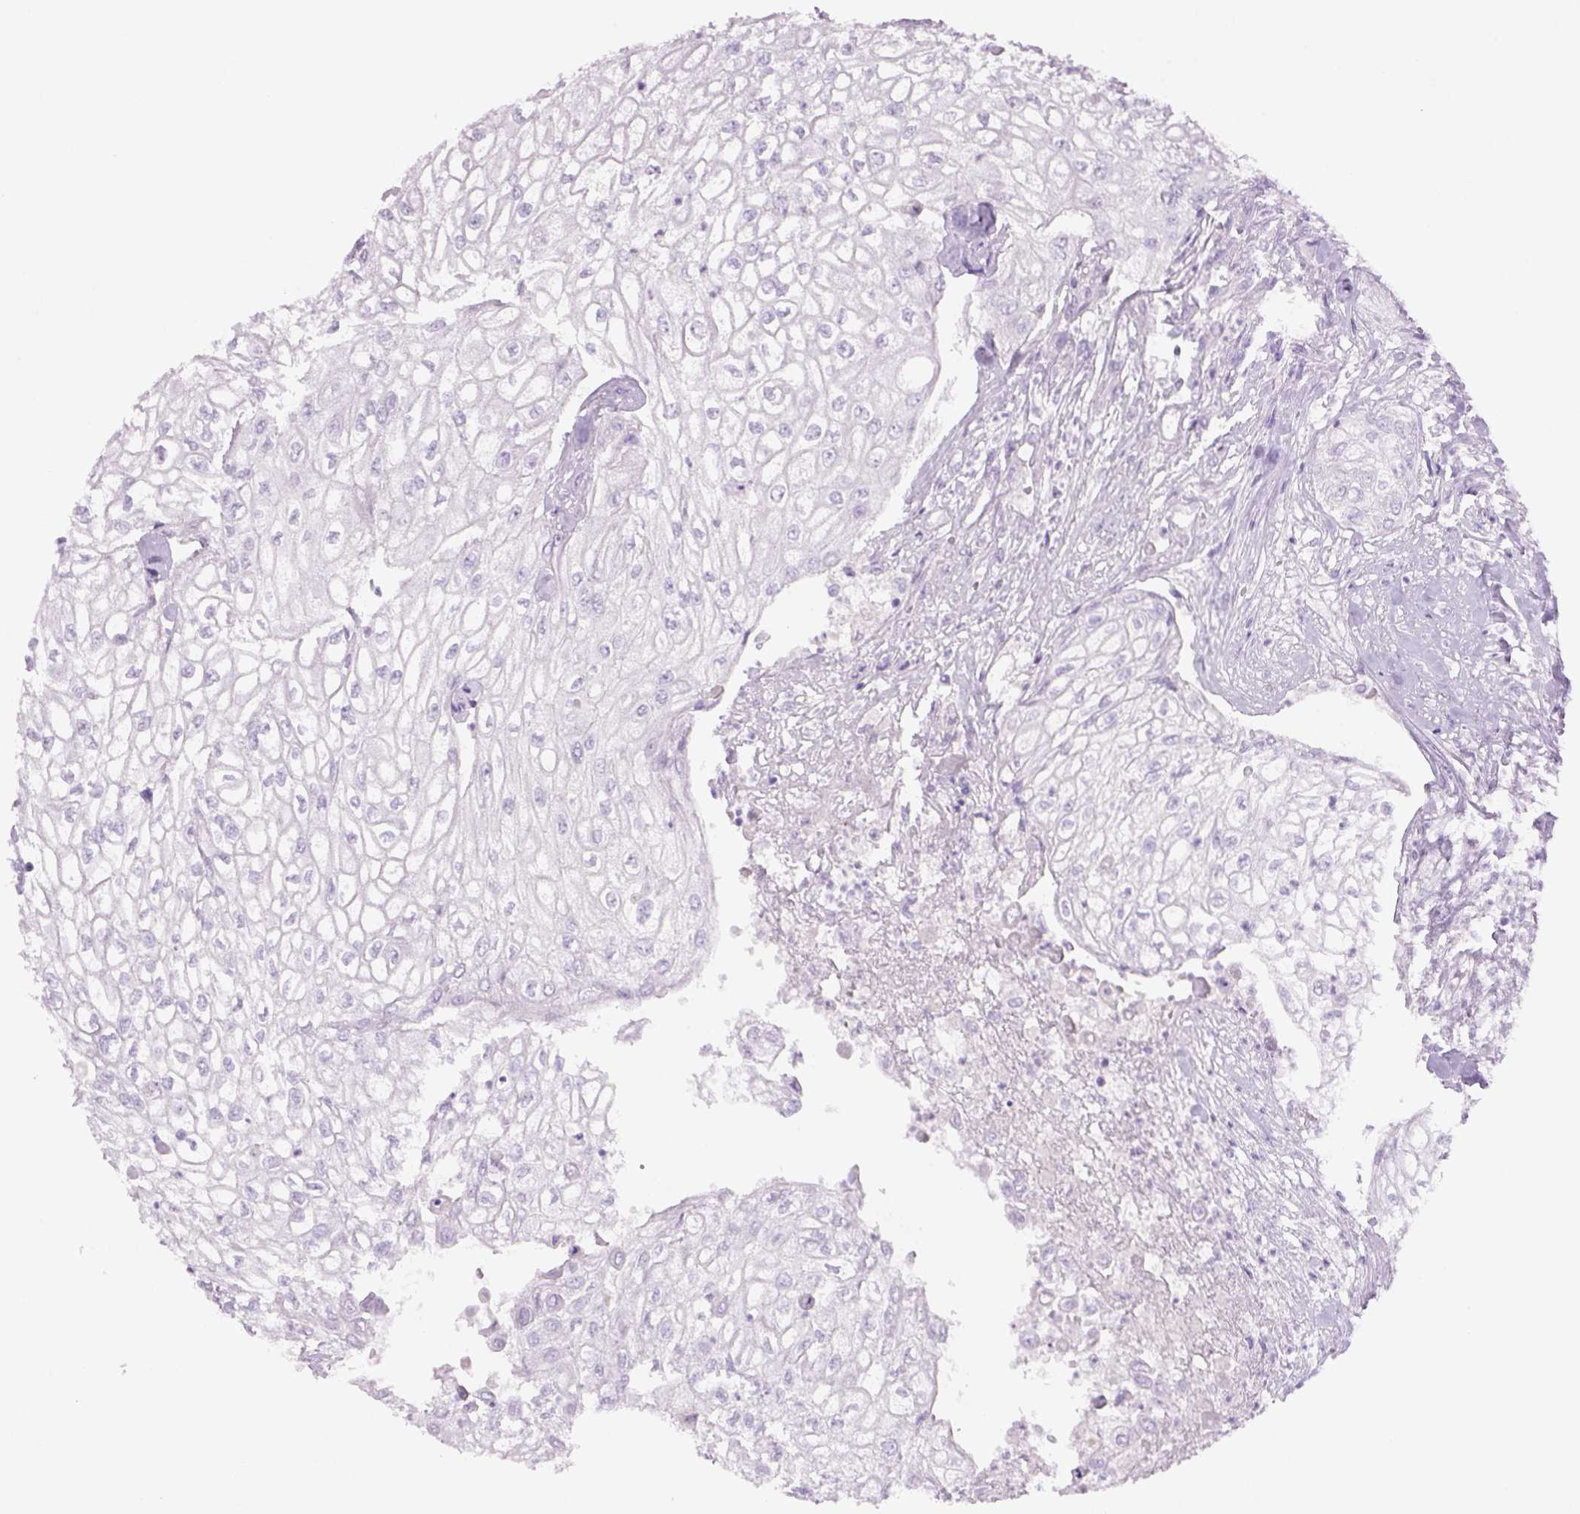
{"staining": {"intensity": "negative", "quantity": "none", "location": "none"}, "tissue": "urothelial cancer", "cell_type": "Tumor cells", "image_type": "cancer", "snomed": [{"axis": "morphology", "description": "Urothelial carcinoma, High grade"}, {"axis": "topography", "description": "Urinary bladder"}], "caption": "A high-resolution micrograph shows immunohistochemistry staining of high-grade urothelial carcinoma, which demonstrates no significant staining in tumor cells. (DAB (3,3'-diaminobenzidine) immunohistochemistry (IHC) with hematoxylin counter stain).", "gene": "TENM4", "patient": {"sex": "male", "age": 62}}